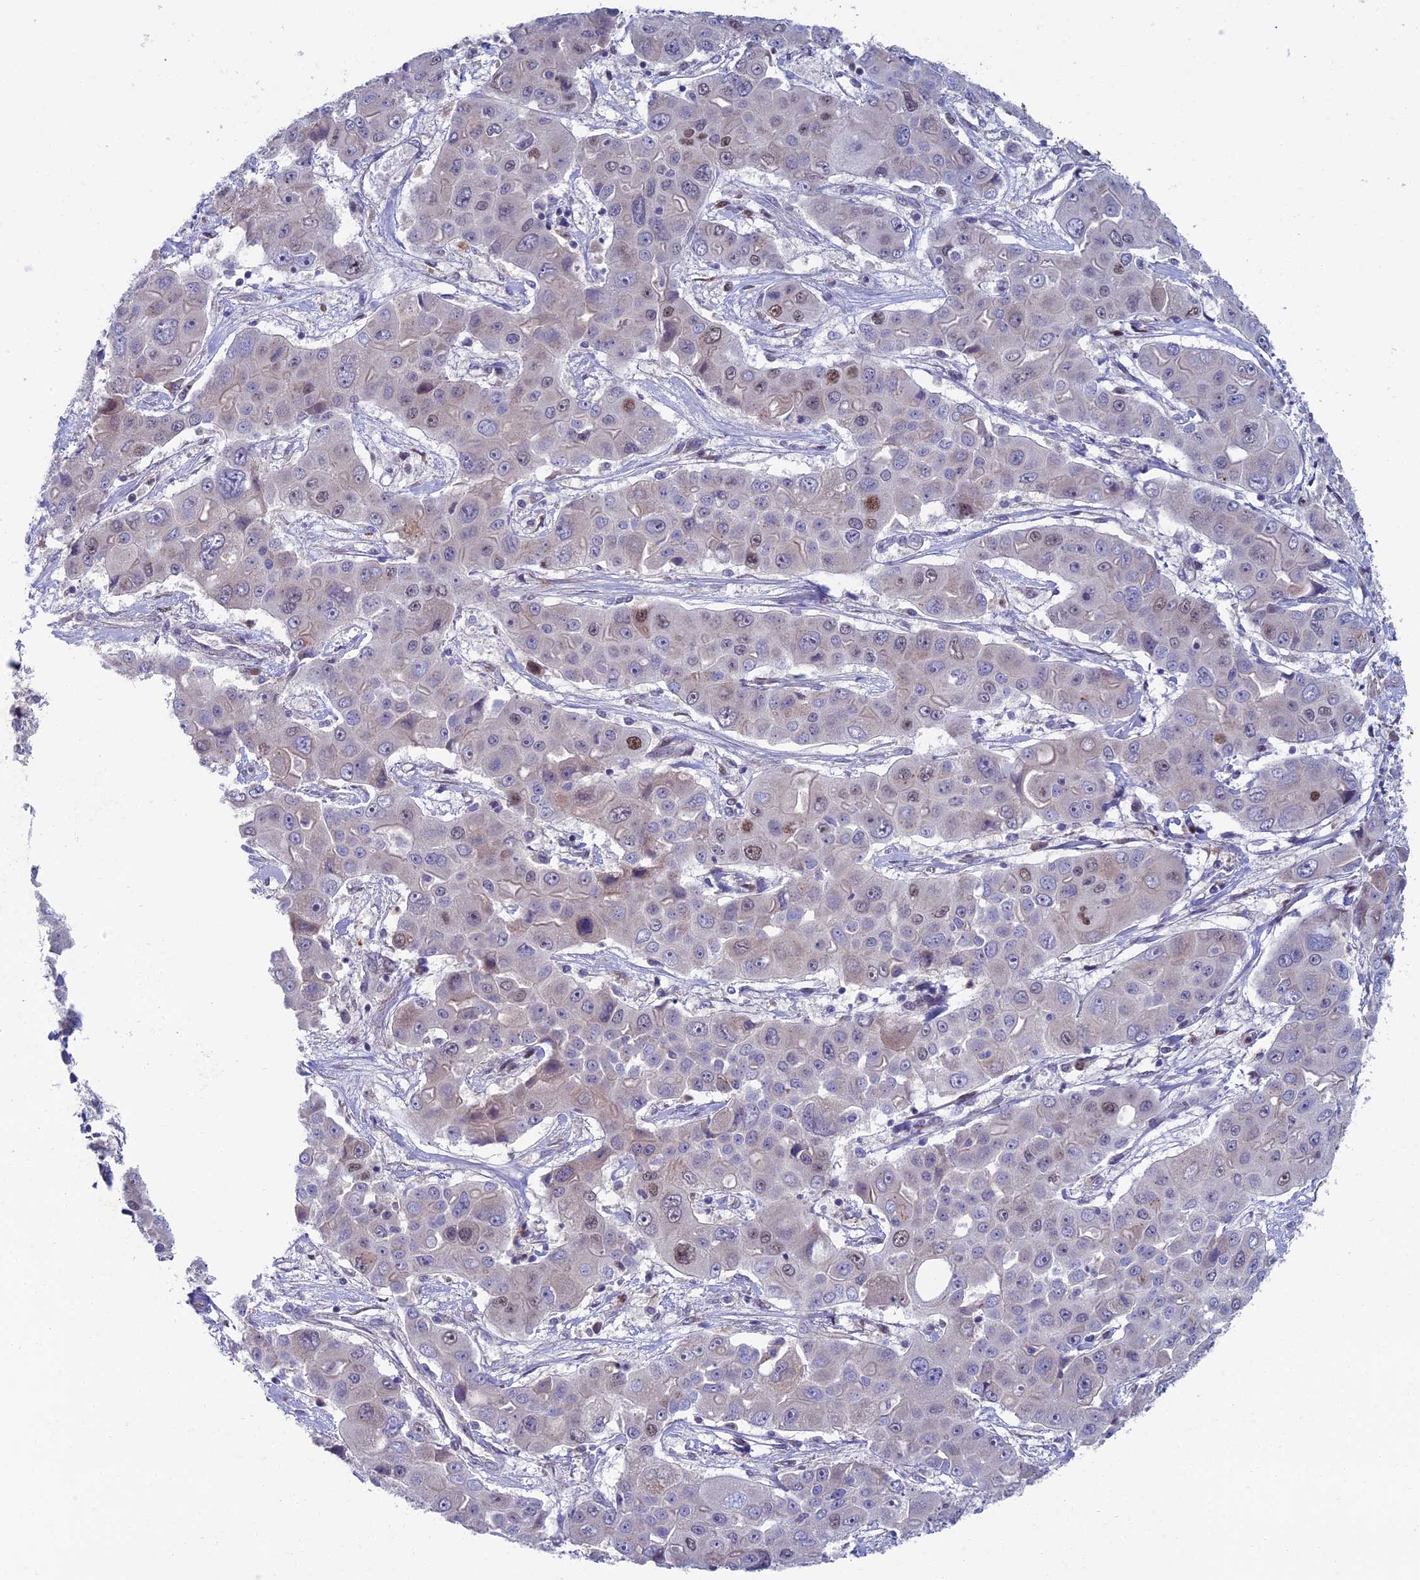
{"staining": {"intensity": "moderate", "quantity": "<25%", "location": "nuclear"}, "tissue": "liver cancer", "cell_type": "Tumor cells", "image_type": "cancer", "snomed": [{"axis": "morphology", "description": "Cholangiocarcinoma"}, {"axis": "topography", "description": "Liver"}], "caption": "Liver cancer stained with immunohistochemistry demonstrates moderate nuclear staining in approximately <25% of tumor cells.", "gene": "LIG1", "patient": {"sex": "male", "age": 67}}